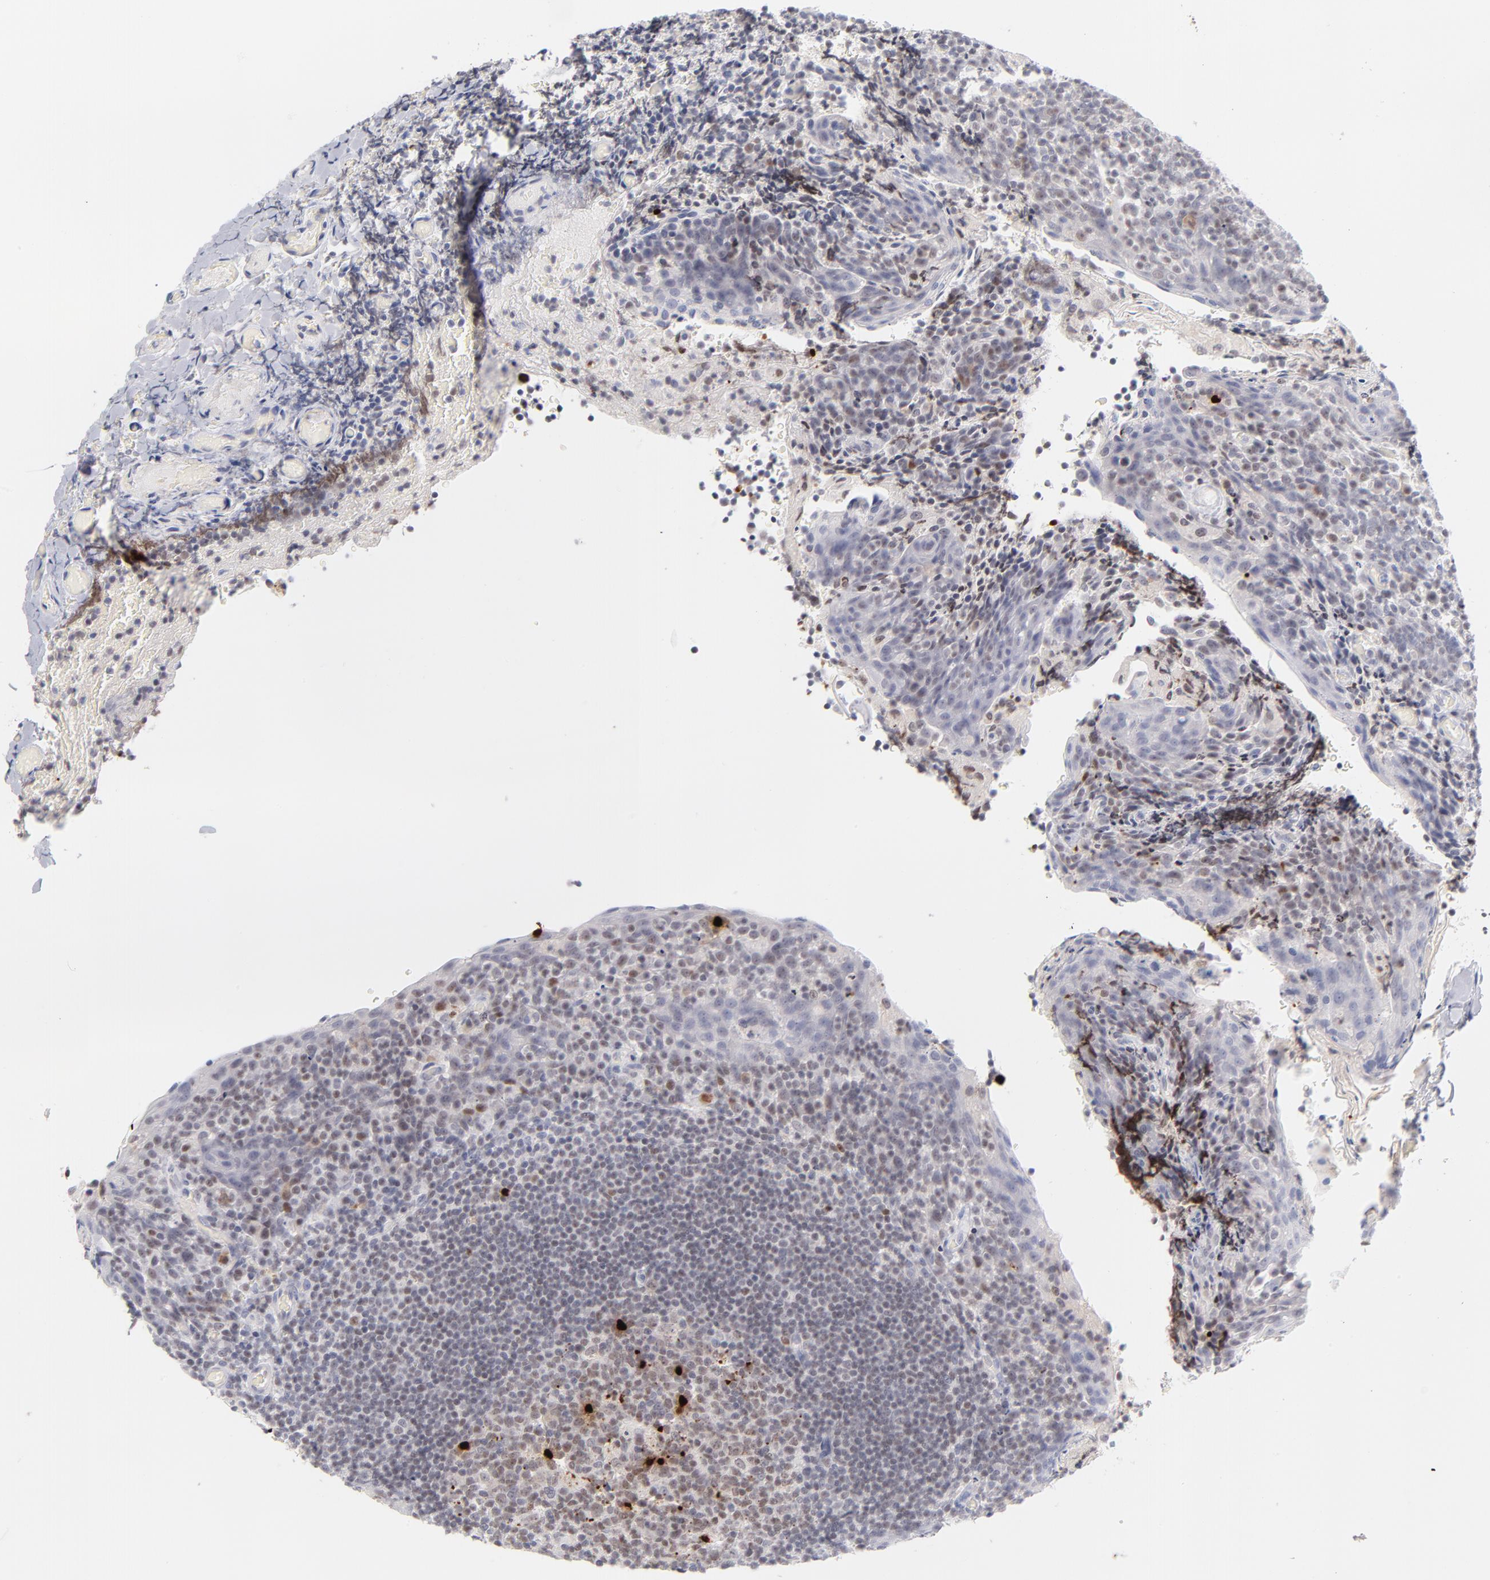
{"staining": {"intensity": "moderate", "quantity": "<25%", "location": "nuclear"}, "tissue": "tonsil", "cell_type": "Germinal center cells", "image_type": "normal", "snomed": [{"axis": "morphology", "description": "Normal tissue, NOS"}, {"axis": "topography", "description": "Tonsil"}], "caption": "Unremarkable tonsil reveals moderate nuclear positivity in about <25% of germinal center cells, visualized by immunohistochemistry.", "gene": "PARP1", "patient": {"sex": "male", "age": 17}}